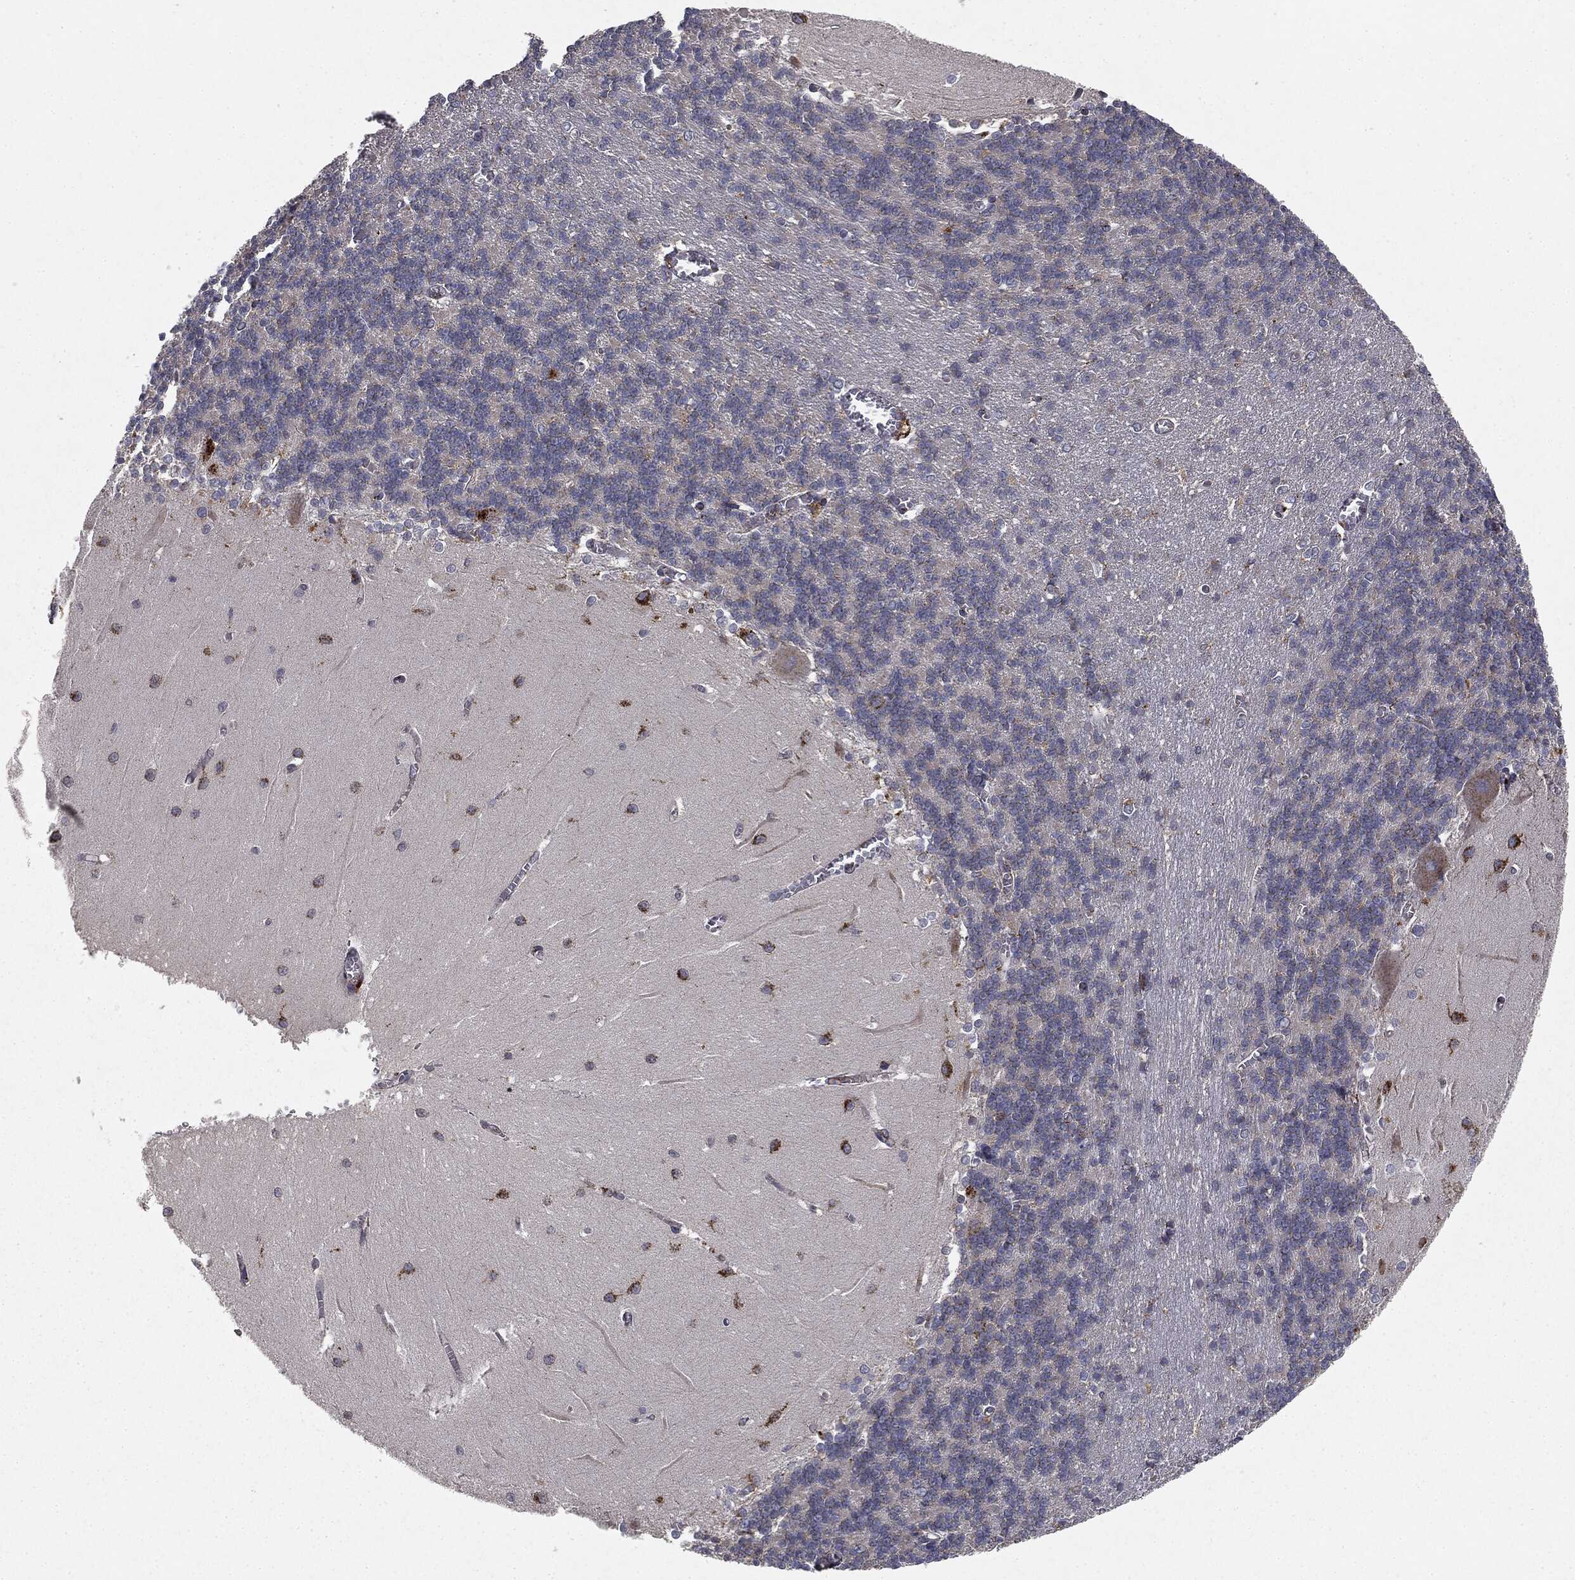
{"staining": {"intensity": "strong", "quantity": "<25%", "location": "cytoplasmic/membranous"}, "tissue": "cerebellum", "cell_type": "Cells in granular layer", "image_type": "normal", "snomed": [{"axis": "morphology", "description": "Normal tissue, NOS"}, {"axis": "topography", "description": "Cerebellum"}], "caption": "Immunohistochemistry staining of benign cerebellum, which reveals medium levels of strong cytoplasmic/membranous positivity in about <25% of cells in granular layer indicating strong cytoplasmic/membranous protein staining. The staining was performed using DAB (3,3'-diaminobenzidine) (brown) for protein detection and nuclei were counterstained in hematoxylin (blue).", "gene": "CTSA", "patient": {"sex": "male", "age": 37}}